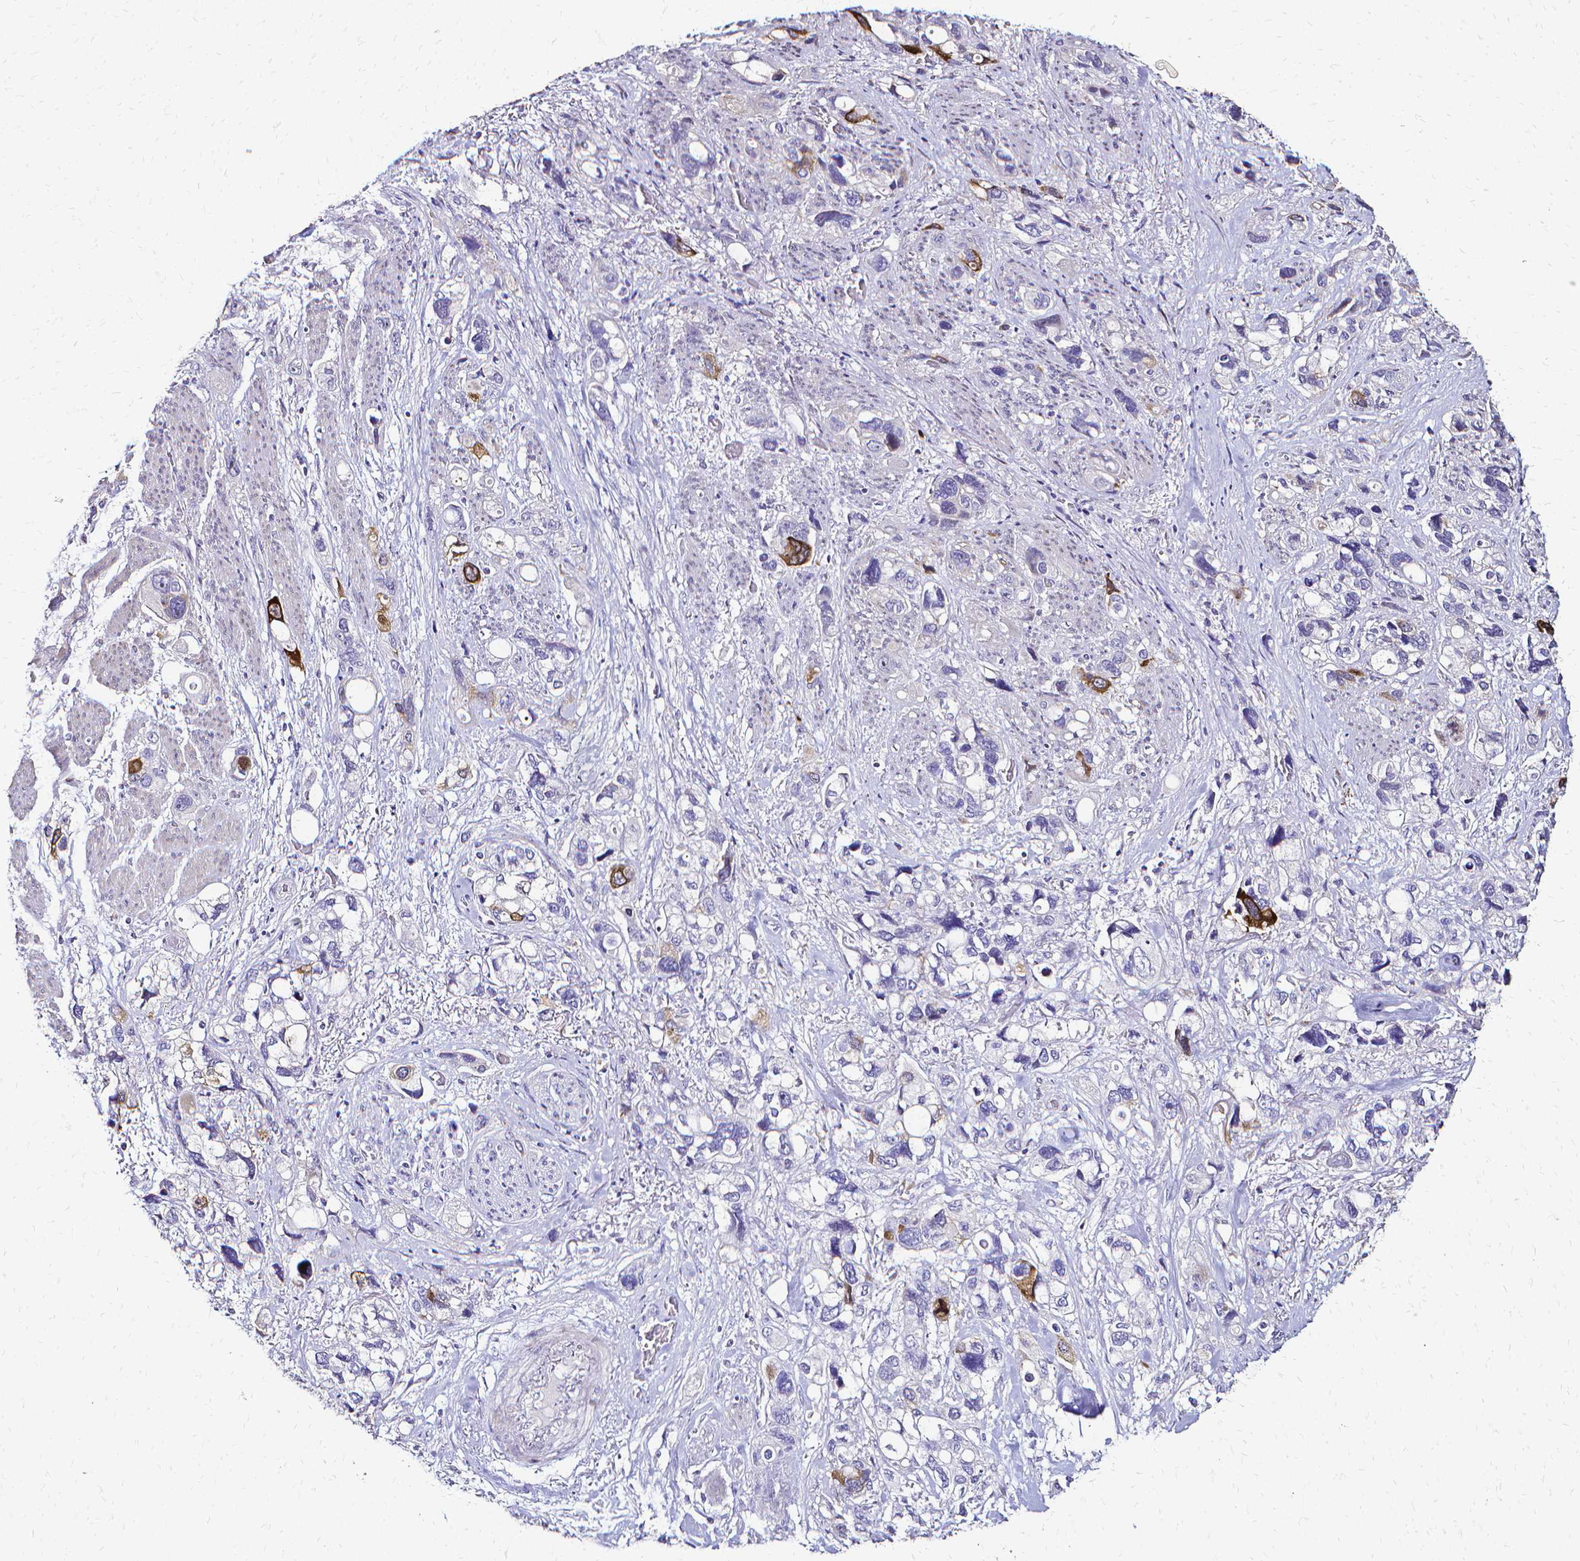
{"staining": {"intensity": "strong", "quantity": "<25%", "location": "cytoplasmic/membranous"}, "tissue": "stomach cancer", "cell_type": "Tumor cells", "image_type": "cancer", "snomed": [{"axis": "morphology", "description": "Adenocarcinoma, NOS"}, {"axis": "topography", "description": "Stomach, upper"}], "caption": "Human stomach cancer stained with a brown dye displays strong cytoplasmic/membranous positive expression in approximately <25% of tumor cells.", "gene": "CCNB1", "patient": {"sex": "female", "age": 81}}